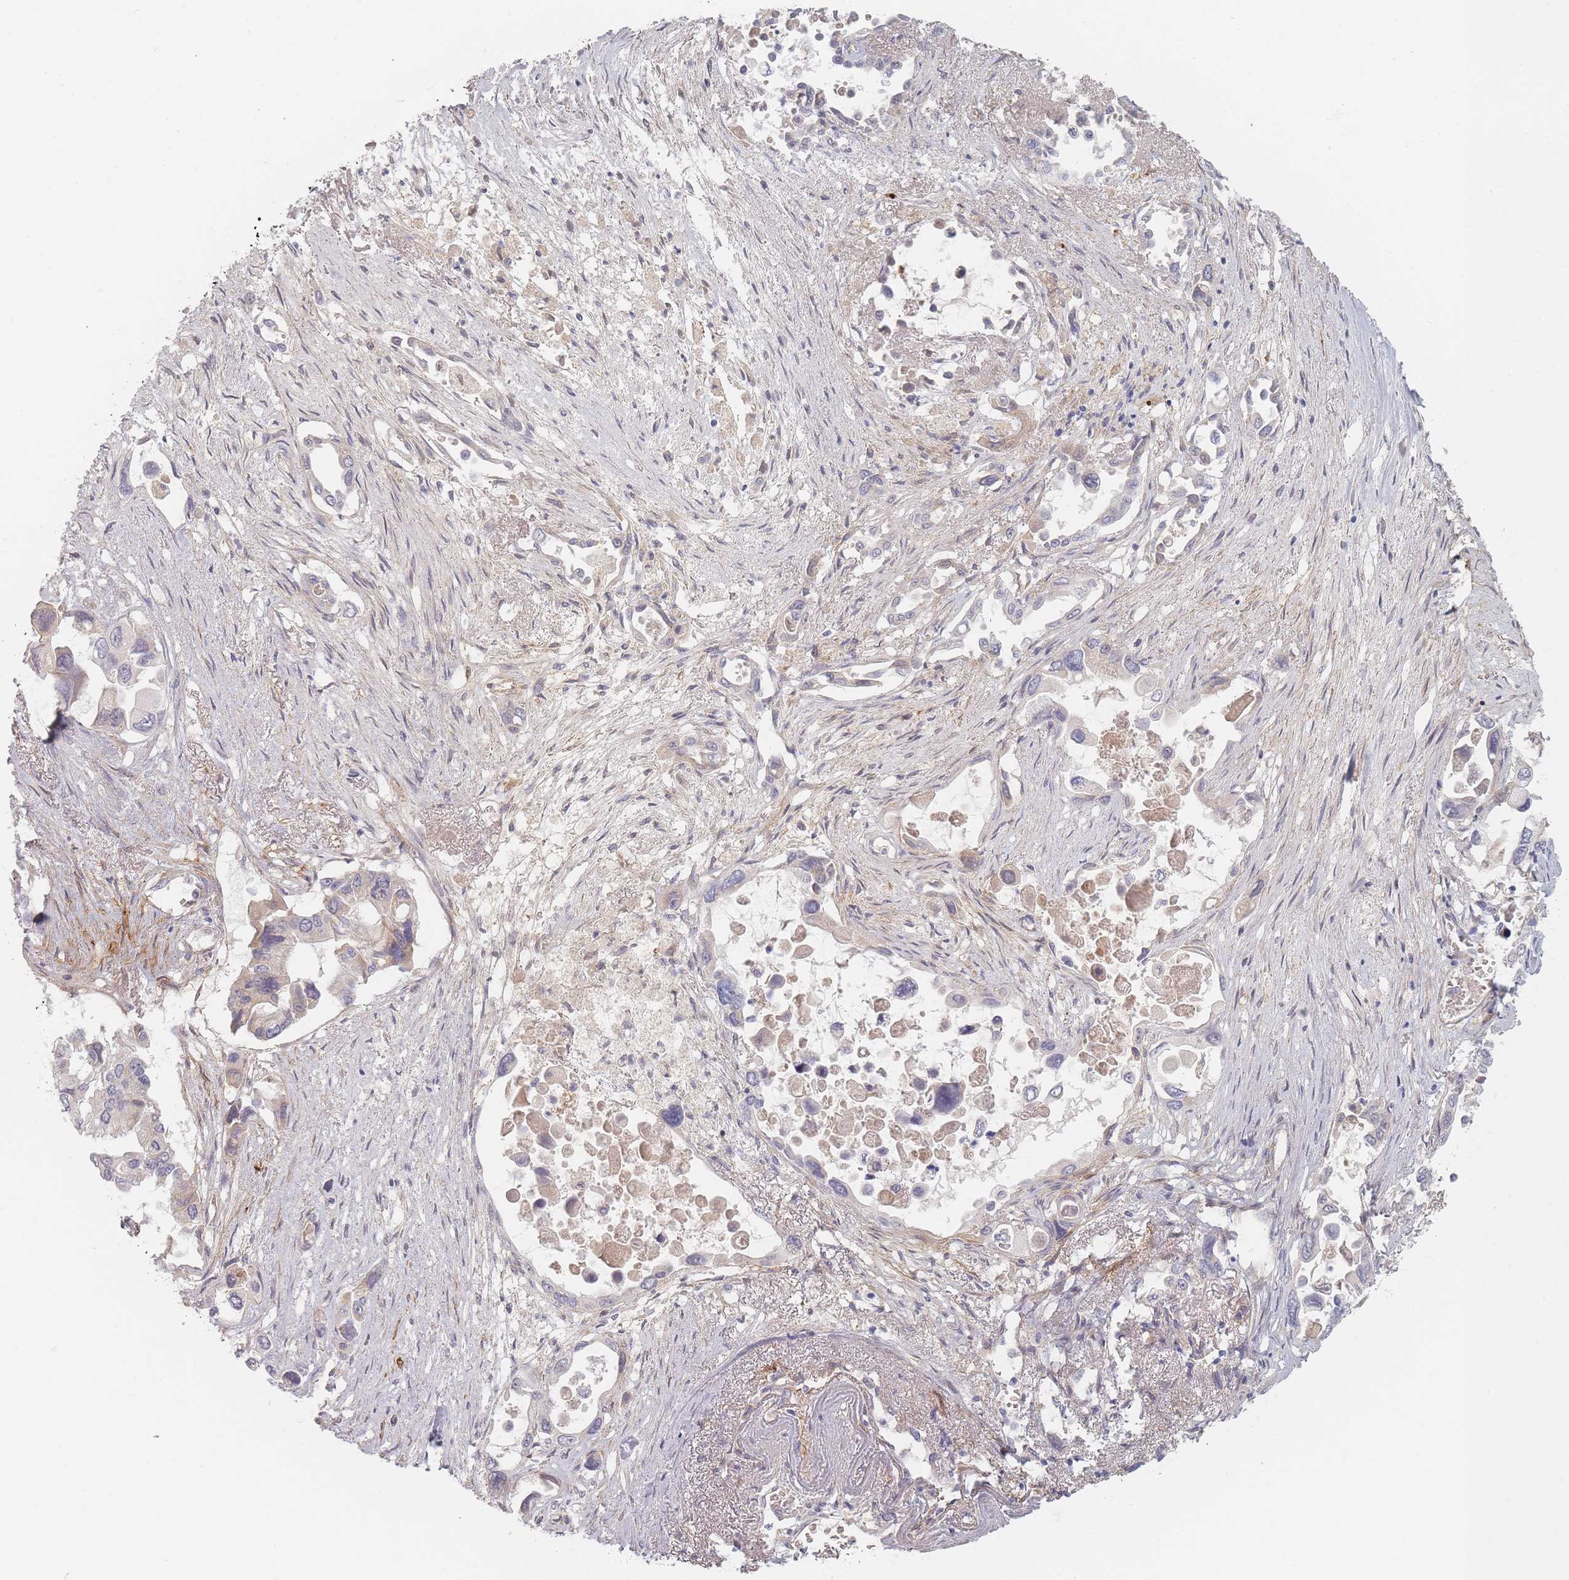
{"staining": {"intensity": "weak", "quantity": "<25%", "location": "cytoplasmic/membranous"}, "tissue": "pancreatic cancer", "cell_type": "Tumor cells", "image_type": "cancer", "snomed": [{"axis": "morphology", "description": "Adenocarcinoma, NOS"}, {"axis": "topography", "description": "Pancreas"}], "caption": "An immunohistochemistry (IHC) histopathology image of pancreatic cancer is shown. There is no staining in tumor cells of pancreatic cancer. Brightfield microscopy of immunohistochemistry stained with DAB (brown) and hematoxylin (blue), captured at high magnification.", "gene": "ZKSCAN7", "patient": {"sex": "male", "age": 92}}